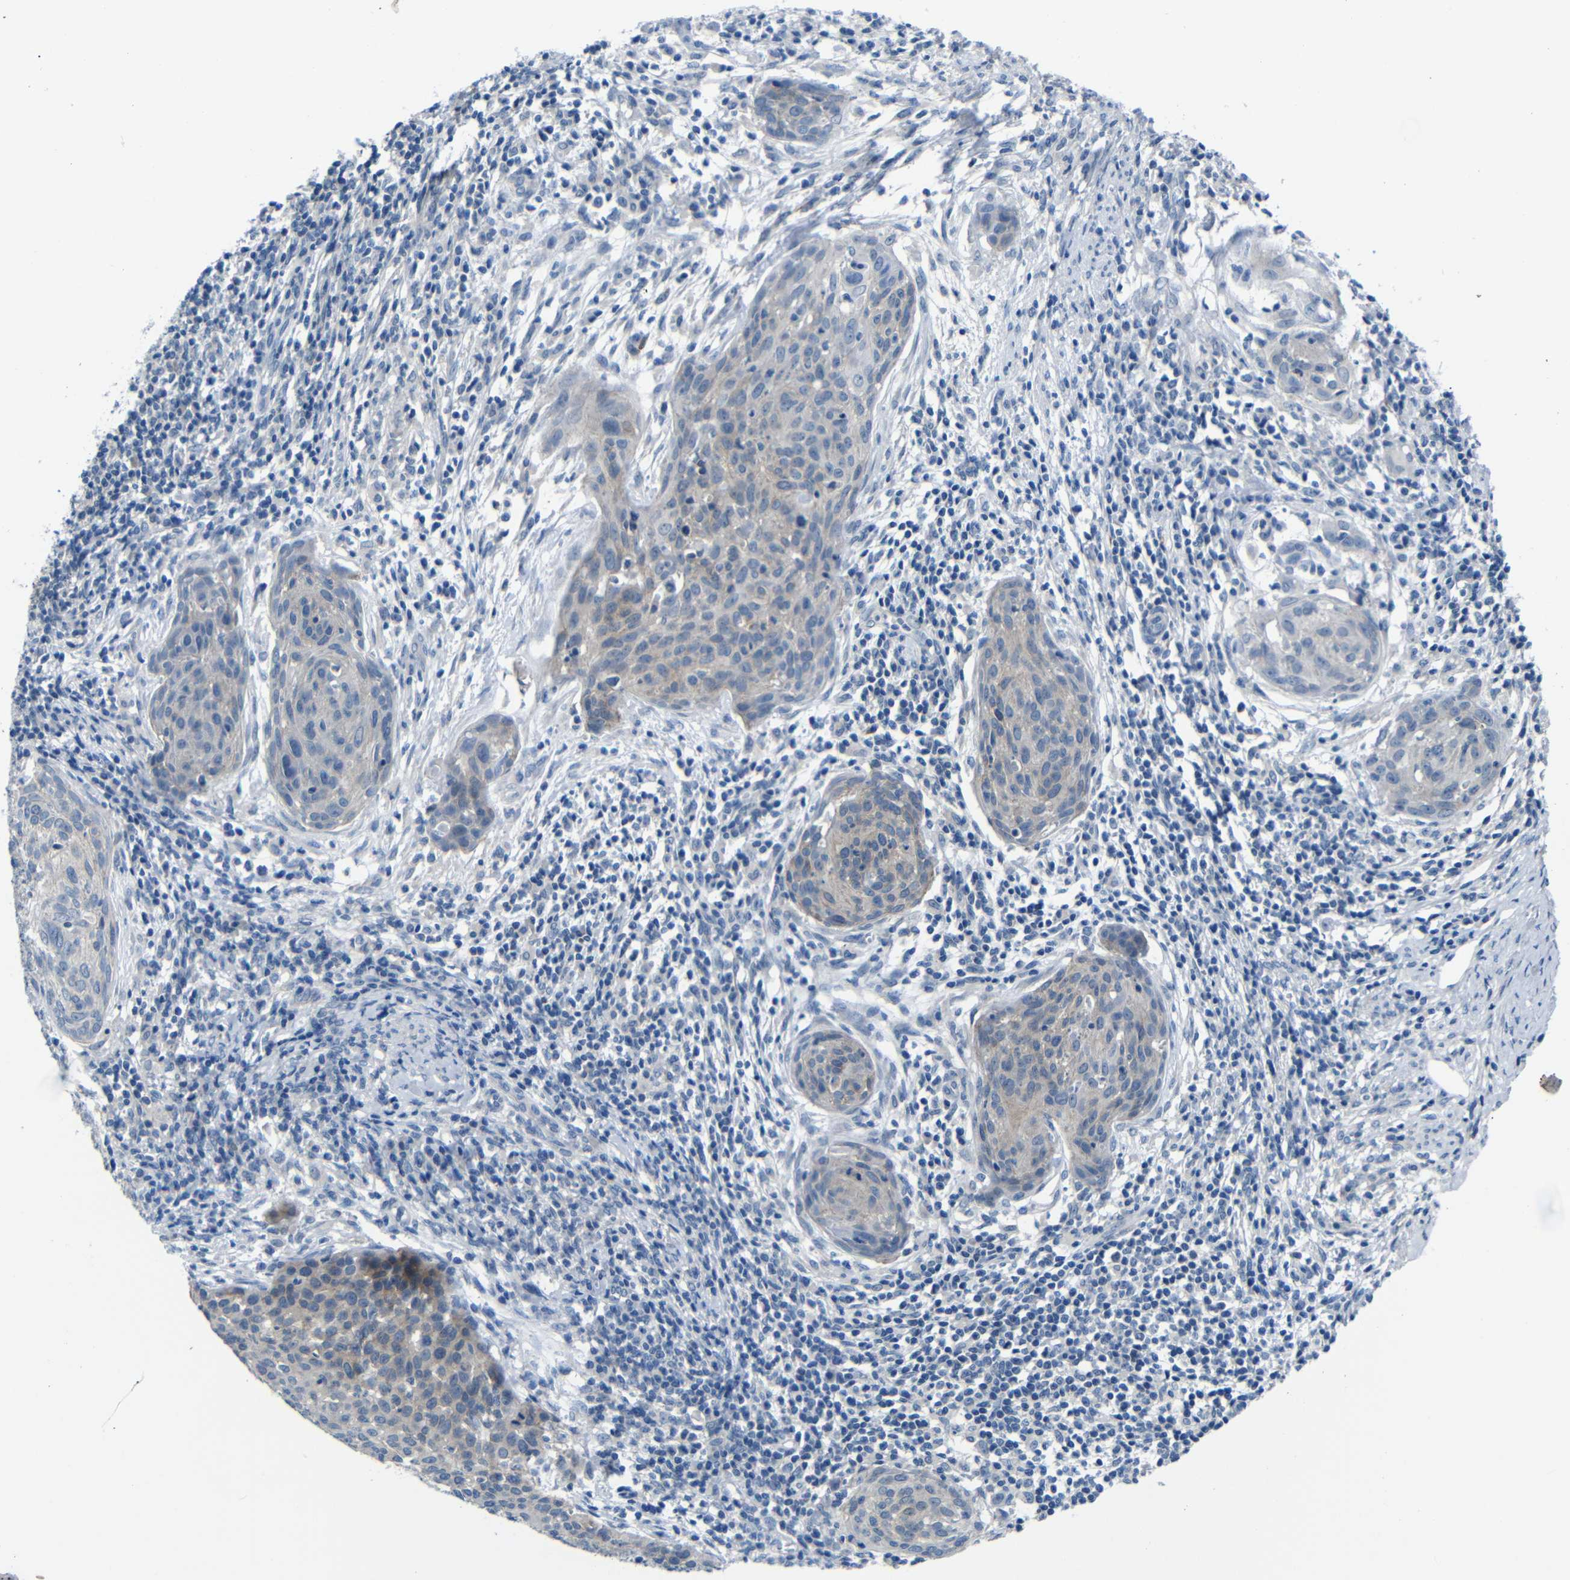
{"staining": {"intensity": "weak", "quantity": ">75%", "location": "cytoplasmic/membranous"}, "tissue": "cervical cancer", "cell_type": "Tumor cells", "image_type": "cancer", "snomed": [{"axis": "morphology", "description": "Squamous cell carcinoma, NOS"}, {"axis": "topography", "description": "Cervix"}], "caption": "Human squamous cell carcinoma (cervical) stained with a brown dye demonstrates weak cytoplasmic/membranous positive positivity in about >75% of tumor cells.", "gene": "ANK3", "patient": {"sex": "female", "age": 38}}